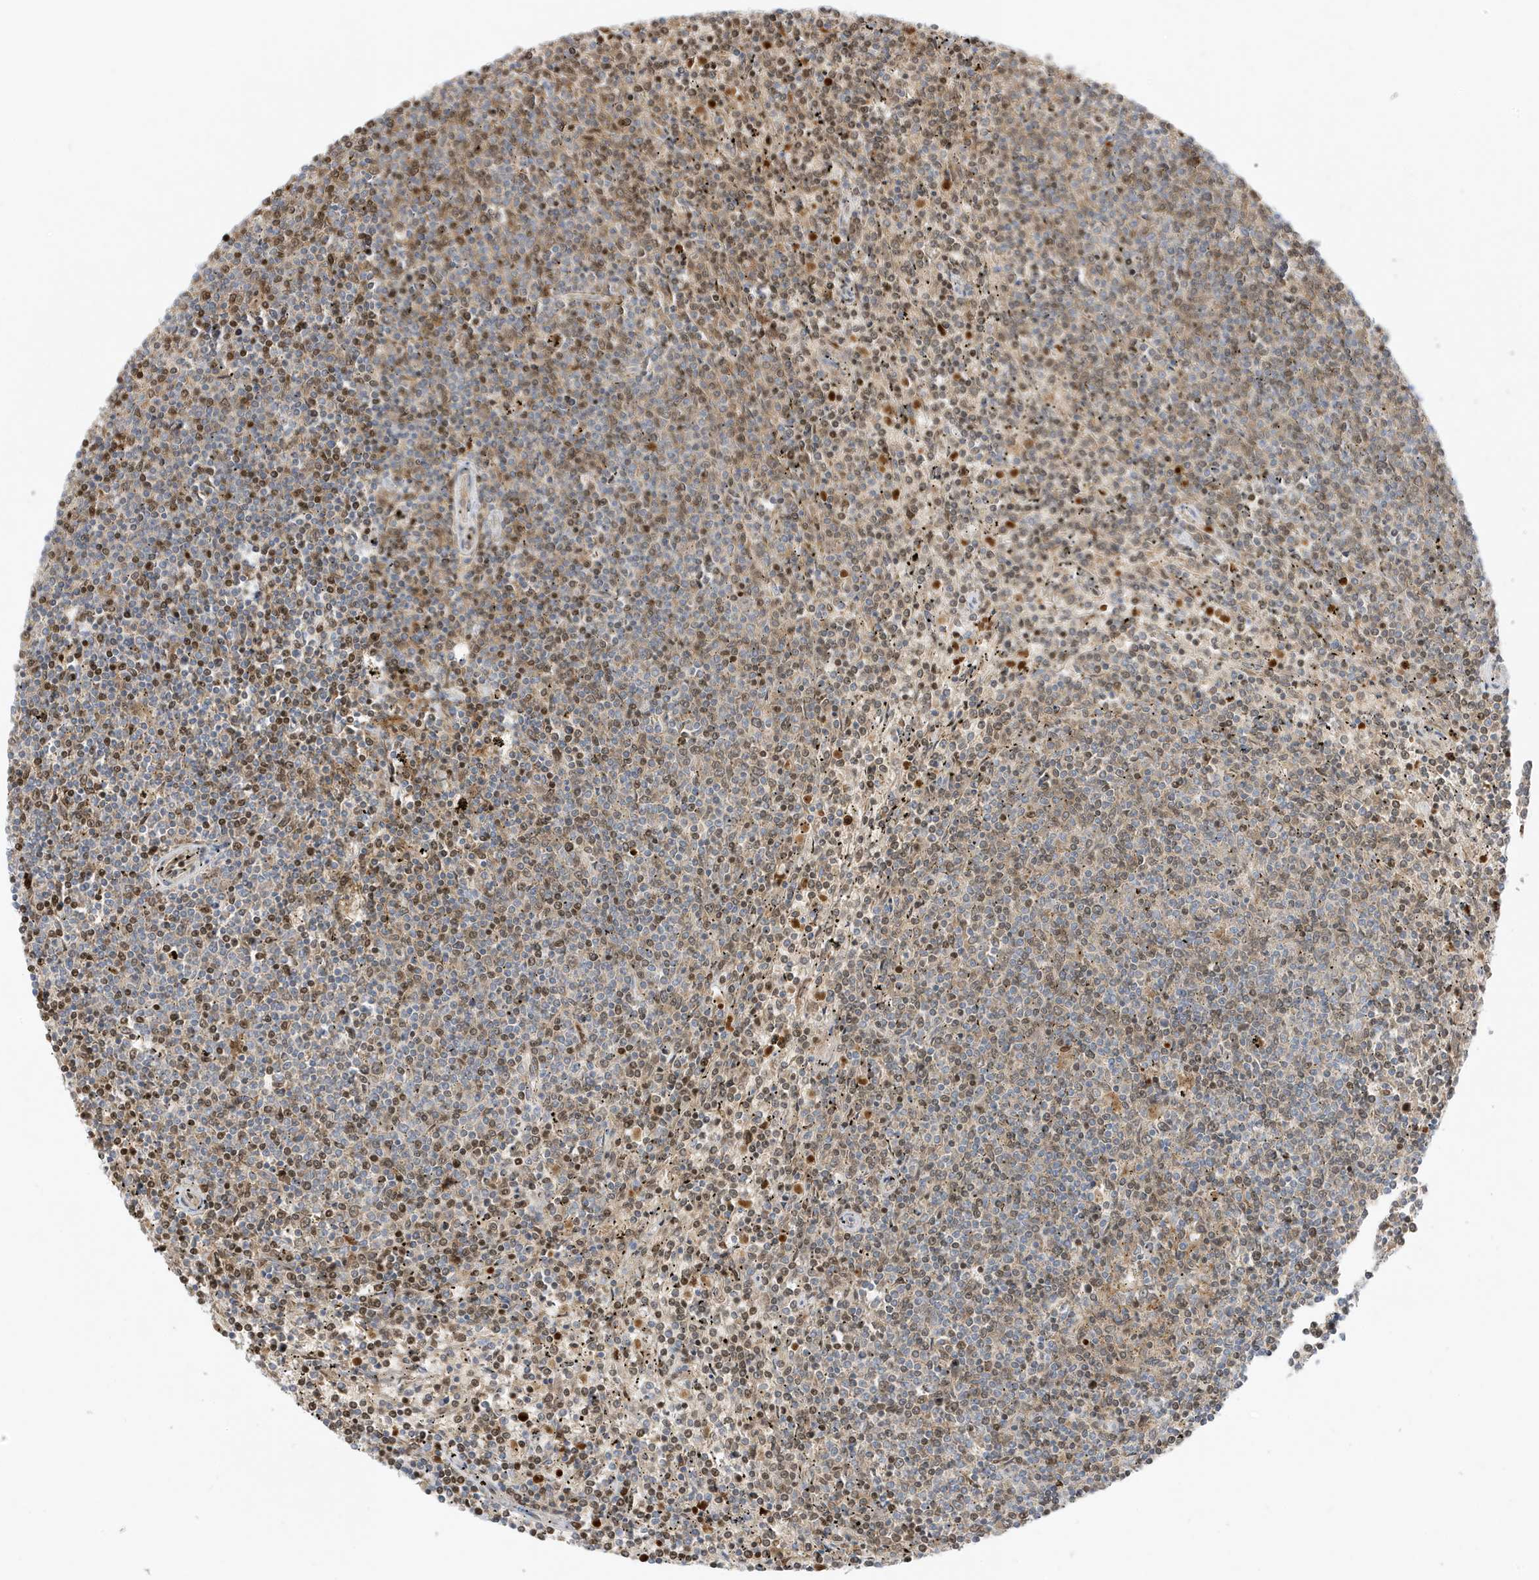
{"staining": {"intensity": "weak", "quantity": "25%-75%", "location": "nuclear"}, "tissue": "lymphoma", "cell_type": "Tumor cells", "image_type": "cancer", "snomed": [{"axis": "morphology", "description": "Malignant lymphoma, non-Hodgkin's type, Low grade"}, {"axis": "topography", "description": "Spleen"}], "caption": "Low-grade malignant lymphoma, non-Hodgkin's type tissue shows weak nuclear expression in approximately 25%-75% of tumor cells, visualized by immunohistochemistry.", "gene": "NPPC", "patient": {"sex": "female", "age": 50}}